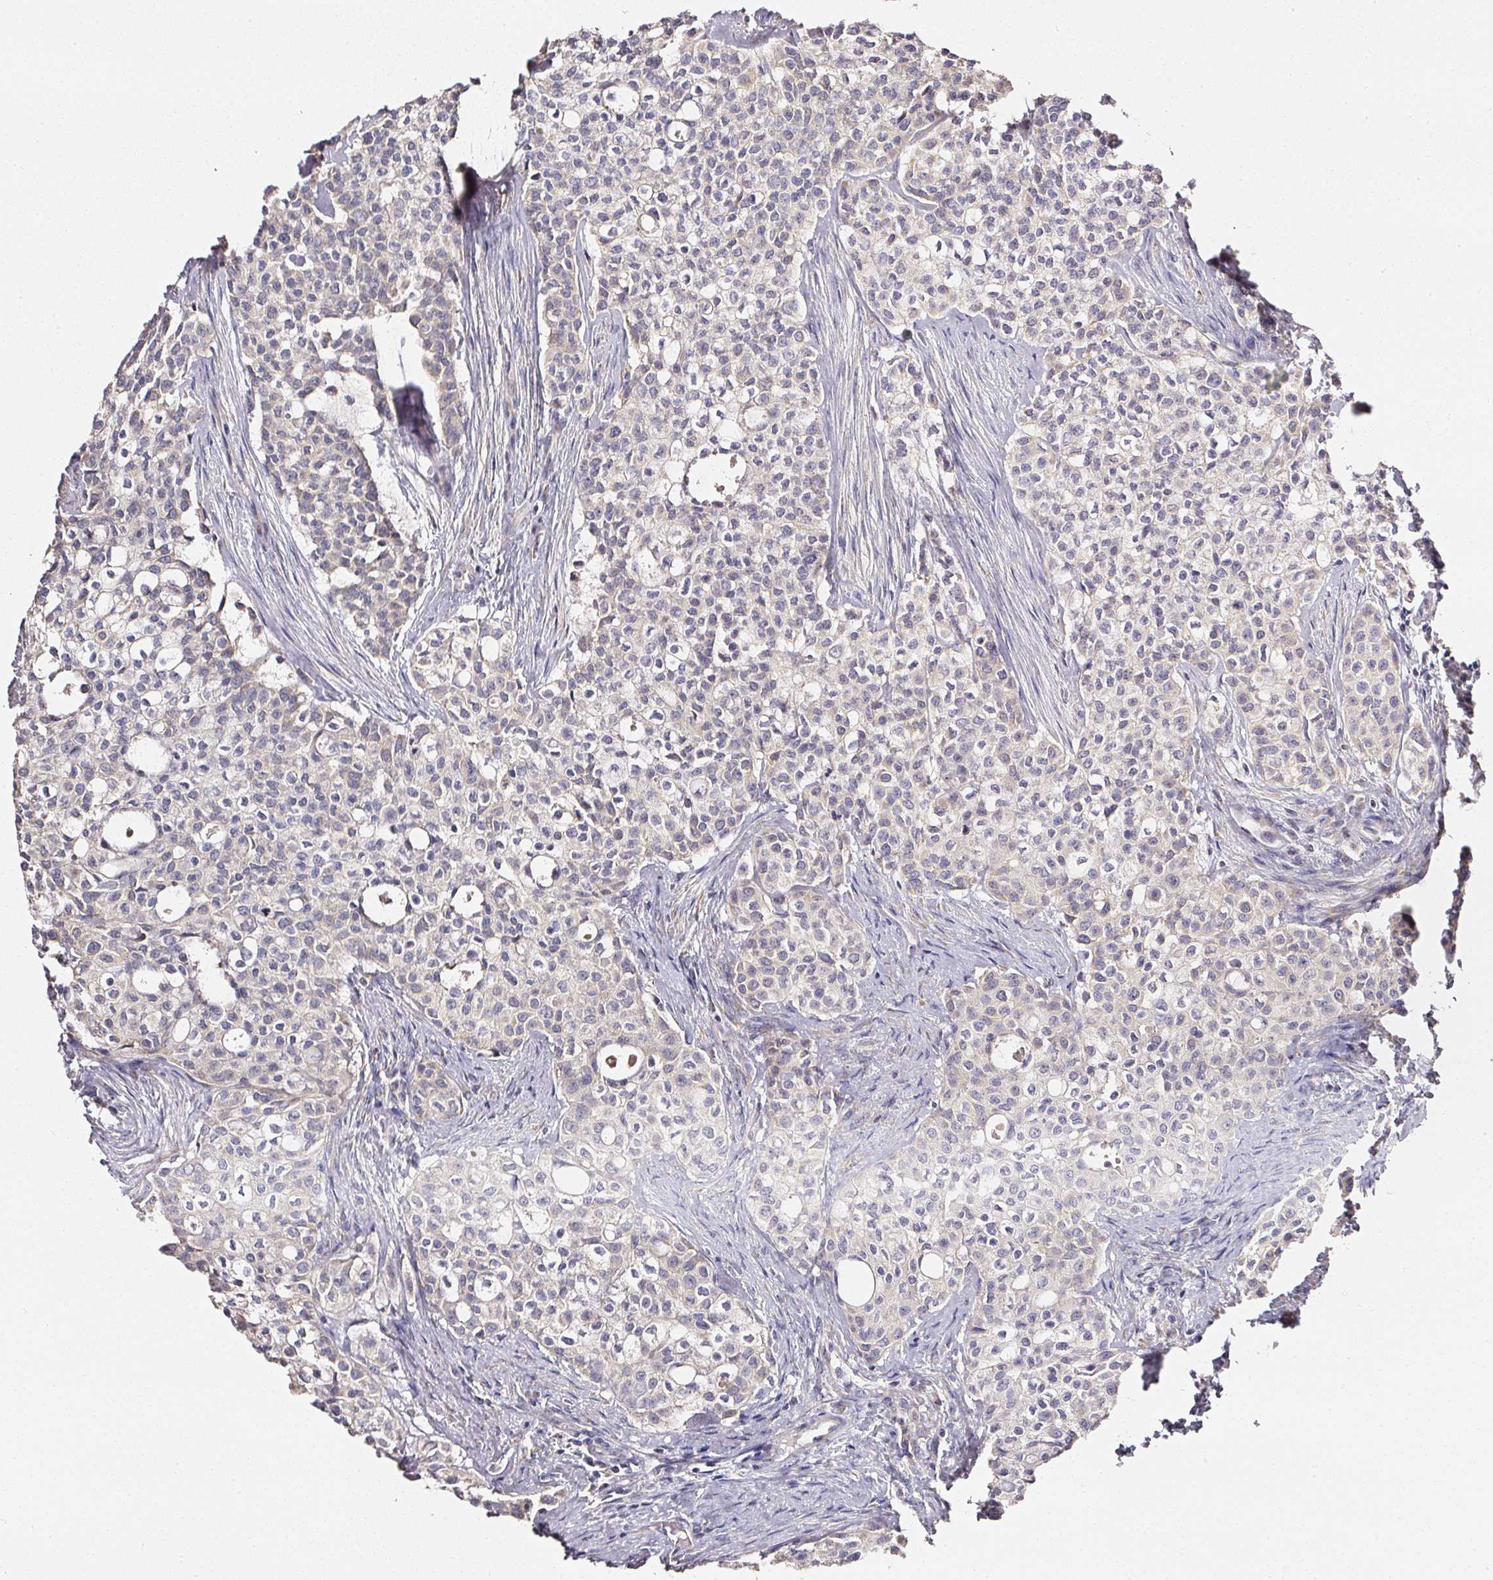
{"staining": {"intensity": "negative", "quantity": "none", "location": "none"}, "tissue": "head and neck cancer", "cell_type": "Tumor cells", "image_type": "cancer", "snomed": [{"axis": "morphology", "description": "Adenocarcinoma, NOS"}, {"axis": "topography", "description": "Head-Neck"}], "caption": "Immunohistochemical staining of head and neck adenocarcinoma exhibits no significant expression in tumor cells. Nuclei are stained in blue.", "gene": "NTRK1", "patient": {"sex": "male", "age": 81}}